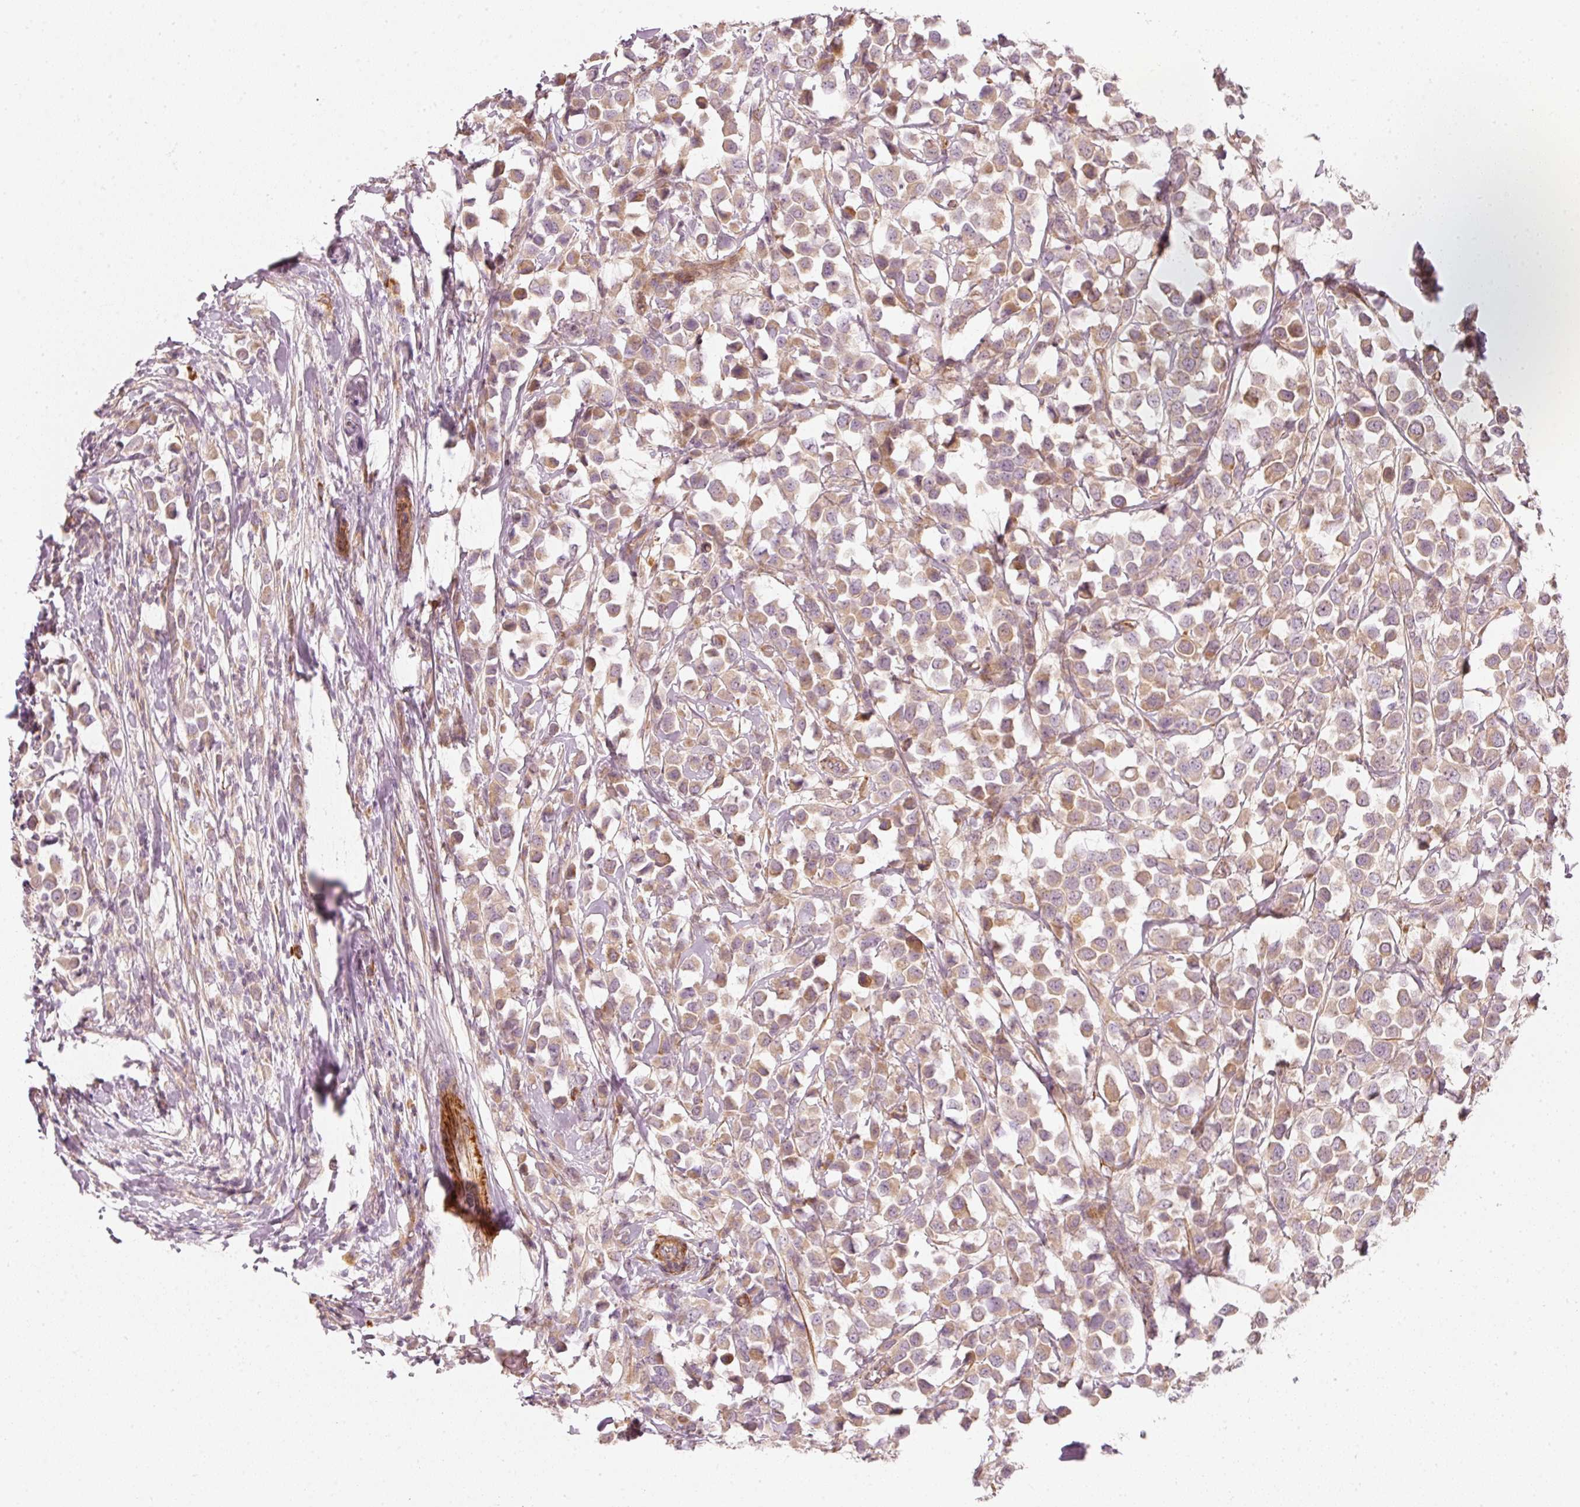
{"staining": {"intensity": "moderate", "quantity": ">75%", "location": "cytoplasmic/membranous"}, "tissue": "breast cancer", "cell_type": "Tumor cells", "image_type": "cancer", "snomed": [{"axis": "morphology", "description": "Duct carcinoma"}, {"axis": "topography", "description": "Breast"}], "caption": "Immunohistochemistry image of breast cancer stained for a protein (brown), which exhibits medium levels of moderate cytoplasmic/membranous staining in approximately >75% of tumor cells.", "gene": "KCNQ1", "patient": {"sex": "female", "age": 61}}